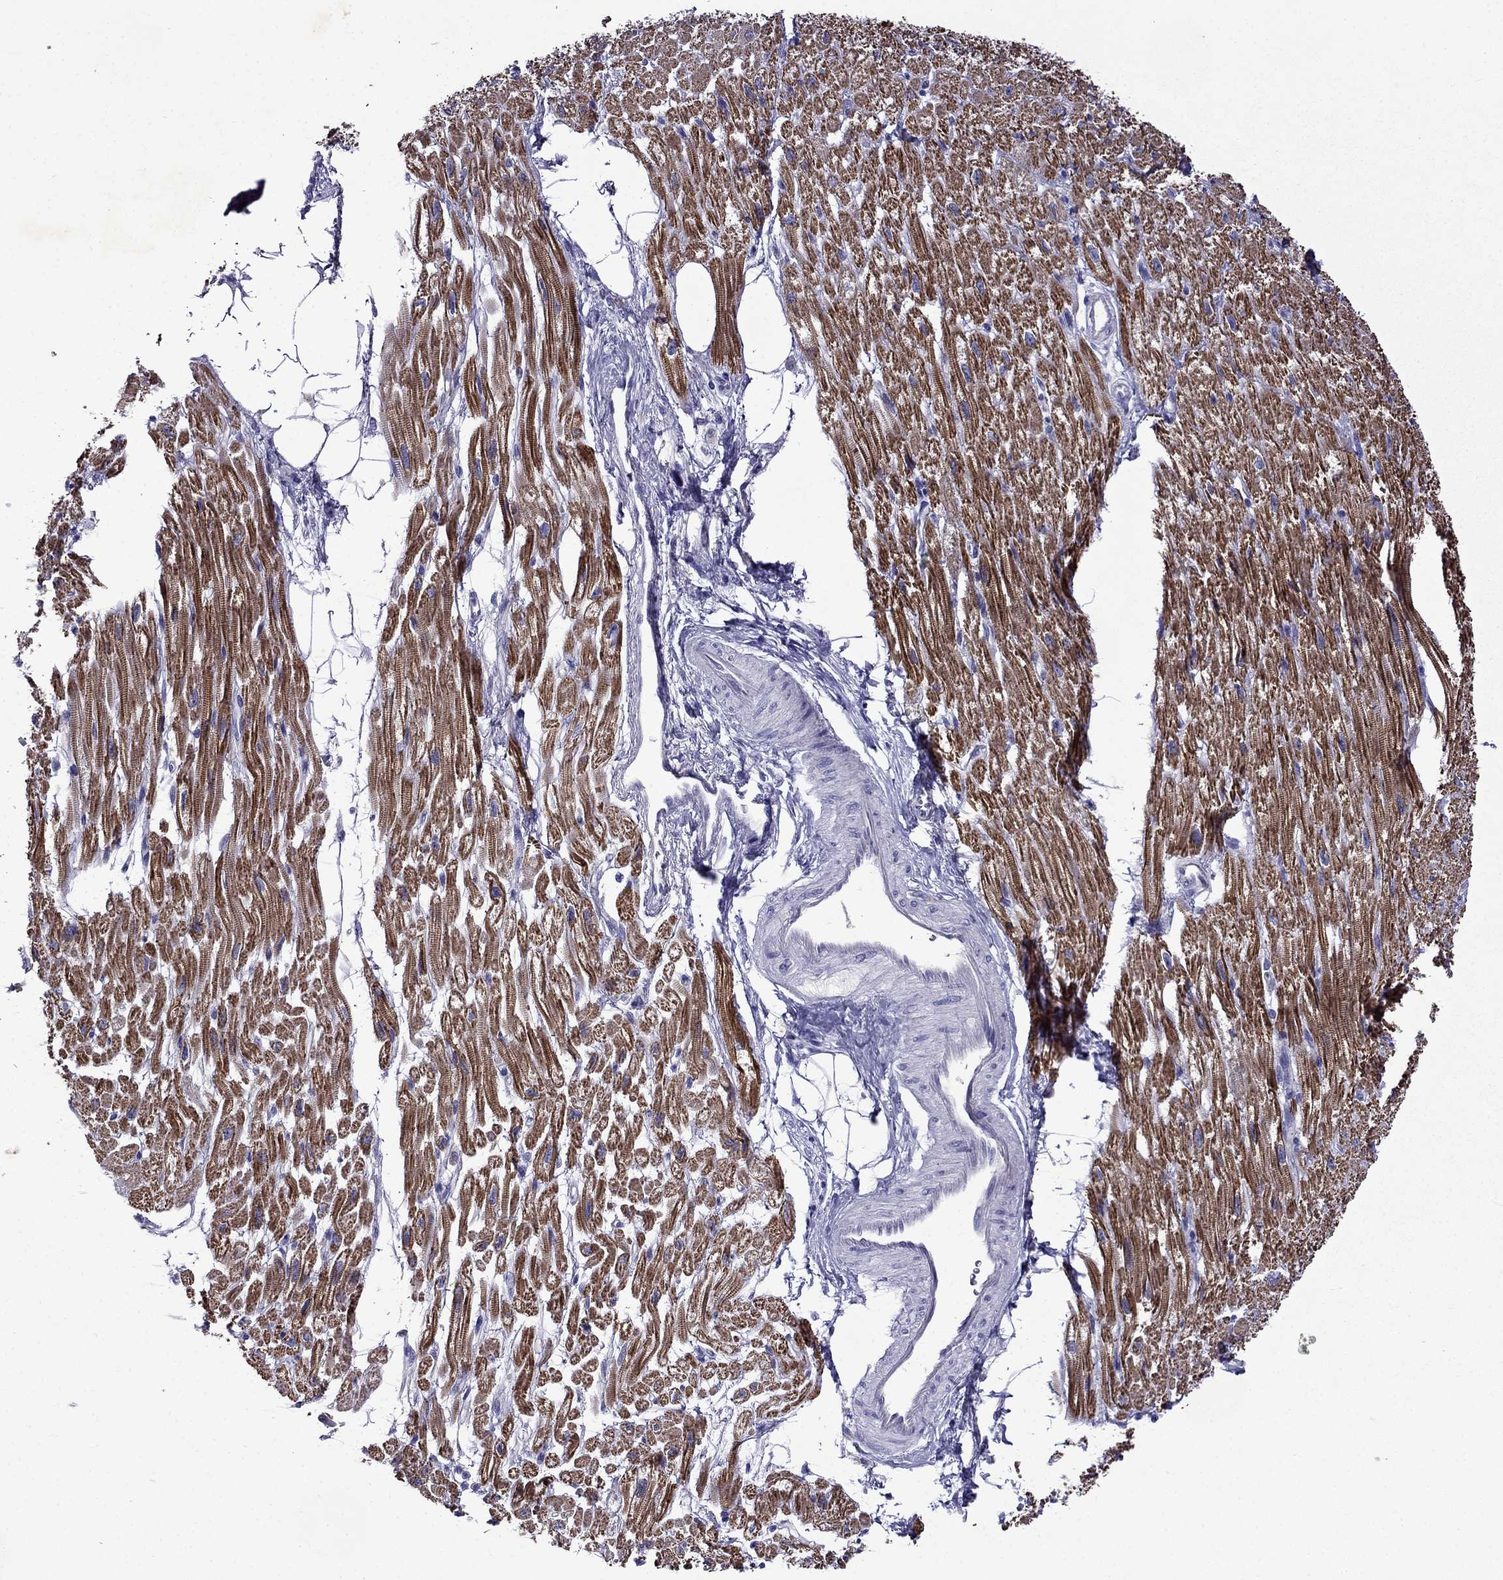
{"staining": {"intensity": "strong", "quantity": "25%-75%", "location": "cytoplasmic/membranous"}, "tissue": "heart muscle", "cell_type": "Cardiomyocytes", "image_type": "normal", "snomed": [{"axis": "morphology", "description": "Normal tissue, NOS"}, {"axis": "topography", "description": "Heart"}], "caption": "The immunohistochemical stain shows strong cytoplasmic/membranous positivity in cardiomyocytes of benign heart muscle.", "gene": "TDRD1", "patient": {"sex": "female", "age": 62}}